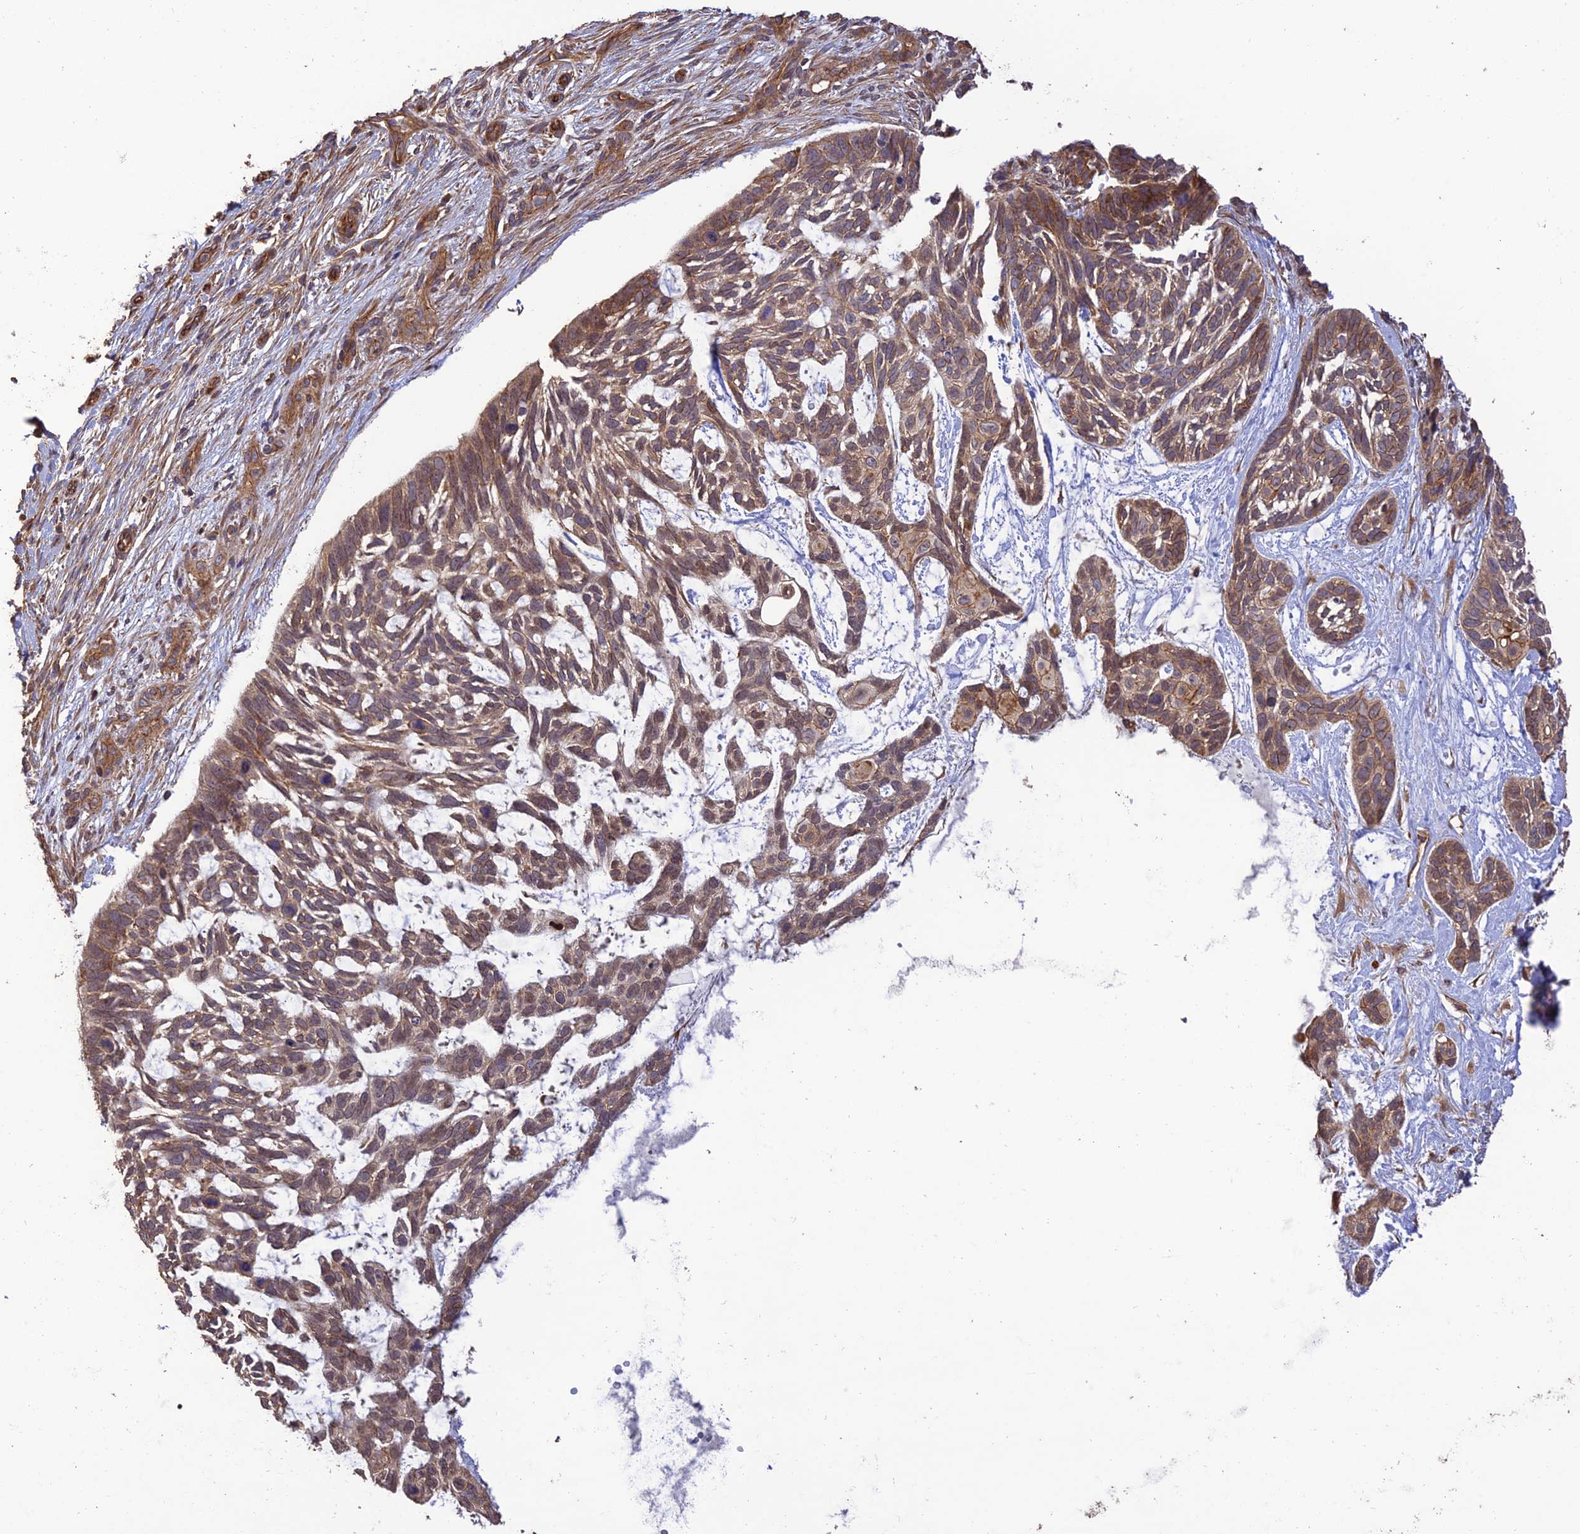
{"staining": {"intensity": "moderate", "quantity": ">75%", "location": "cytoplasmic/membranous"}, "tissue": "skin cancer", "cell_type": "Tumor cells", "image_type": "cancer", "snomed": [{"axis": "morphology", "description": "Basal cell carcinoma"}, {"axis": "topography", "description": "Skin"}], "caption": "Tumor cells show moderate cytoplasmic/membranous expression in approximately >75% of cells in skin cancer.", "gene": "HOMER2", "patient": {"sex": "male", "age": 88}}